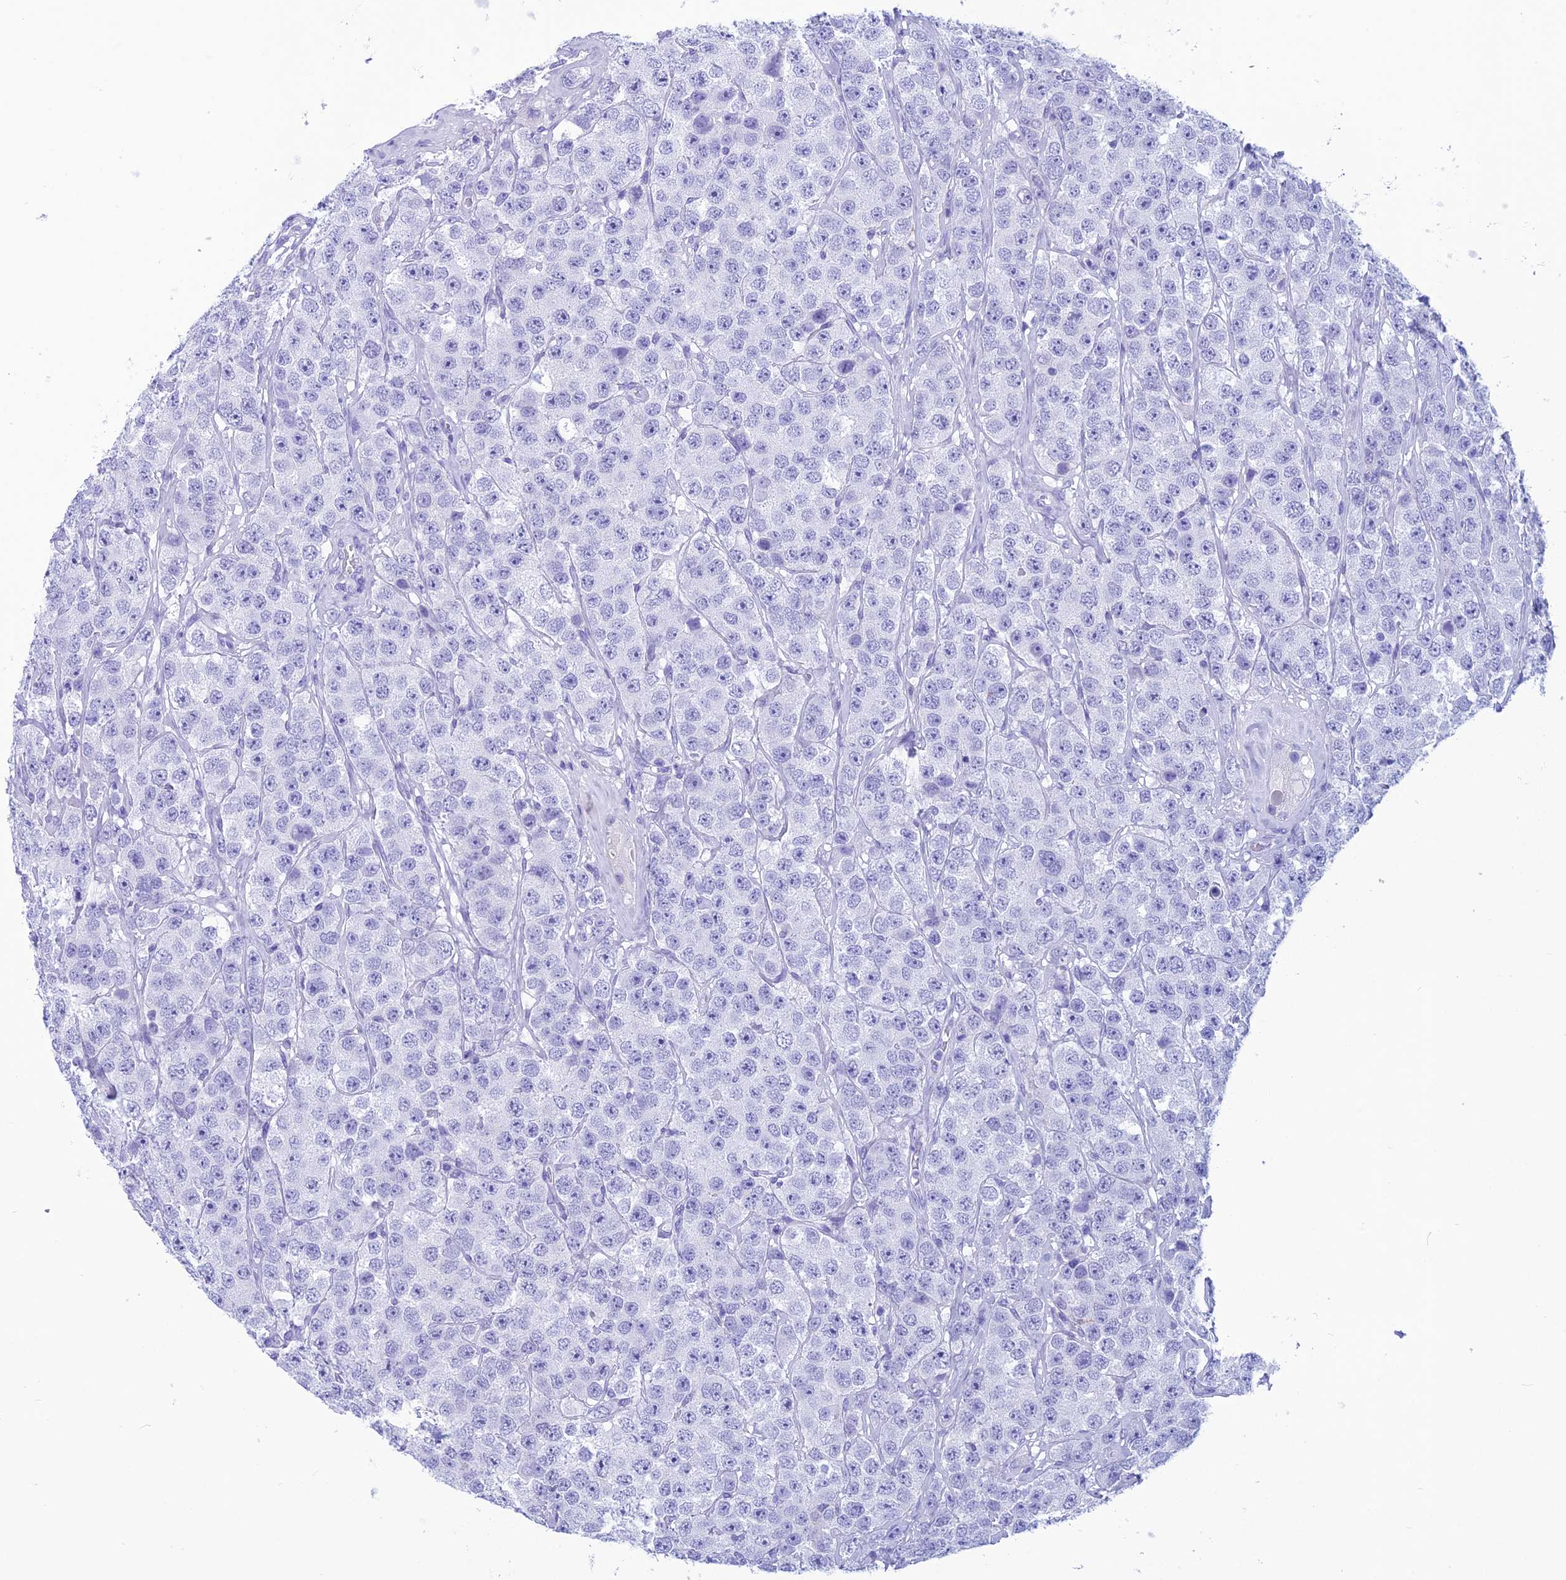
{"staining": {"intensity": "negative", "quantity": "none", "location": "none"}, "tissue": "testis cancer", "cell_type": "Tumor cells", "image_type": "cancer", "snomed": [{"axis": "morphology", "description": "Seminoma, NOS"}, {"axis": "topography", "description": "Testis"}], "caption": "Seminoma (testis) was stained to show a protein in brown. There is no significant expression in tumor cells.", "gene": "TRAM1L1", "patient": {"sex": "male", "age": 28}}